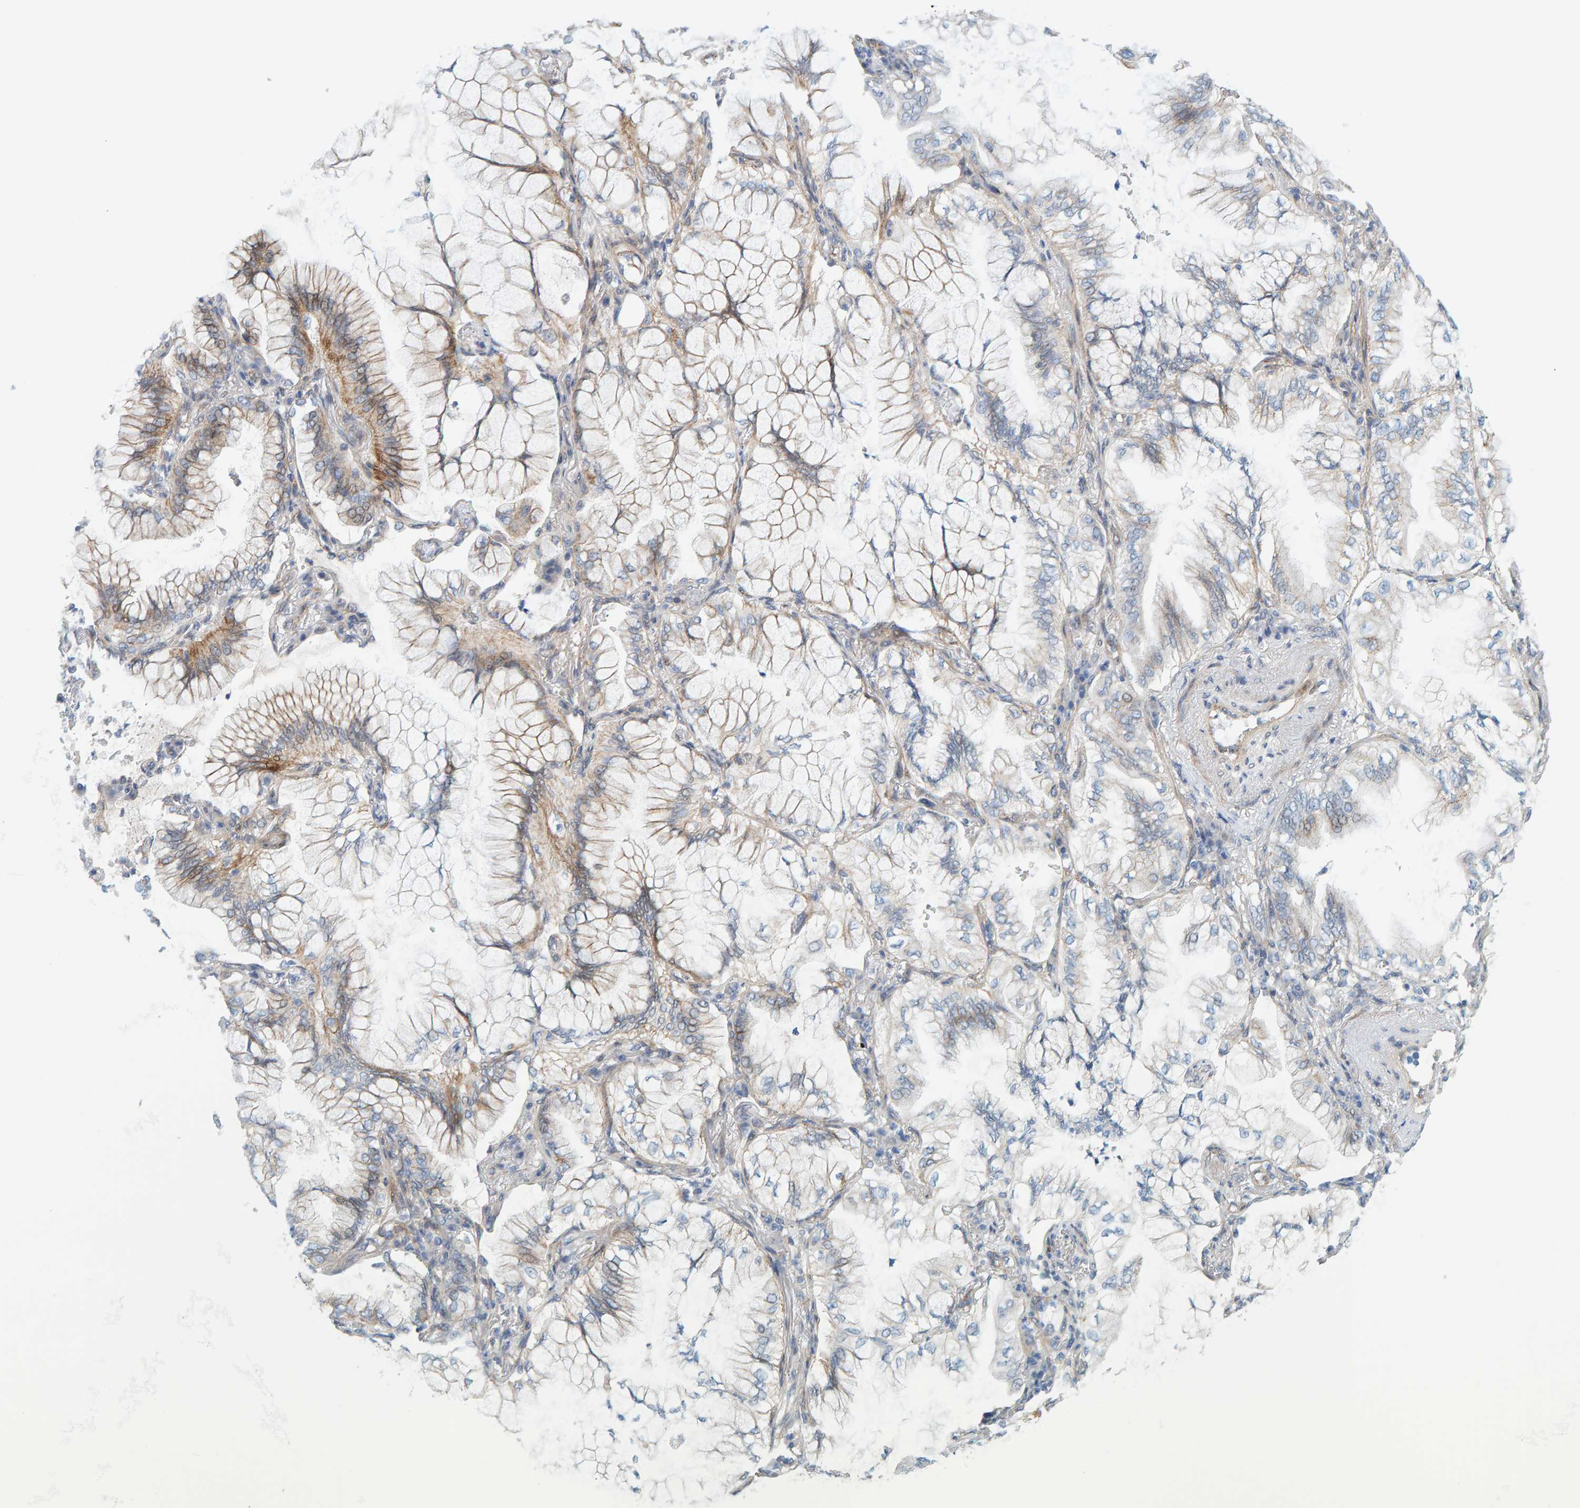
{"staining": {"intensity": "weak", "quantity": "<25%", "location": "cytoplasmic/membranous"}, "tissue": "lung cancer", "cell_type": "Tumor cells", "image_type": "cancer", "snomed": [{"axis": "morphology", "description": "Adenocarcinoma, NOS"}, {"axis": "topography", "description": "Lung"}], "caption": "Tumor cells show no significant protein positivity in lung cancer (adenocarcinoma).", "gene": "KRBA2", "patient": {"sex": "female", "age": 70}}